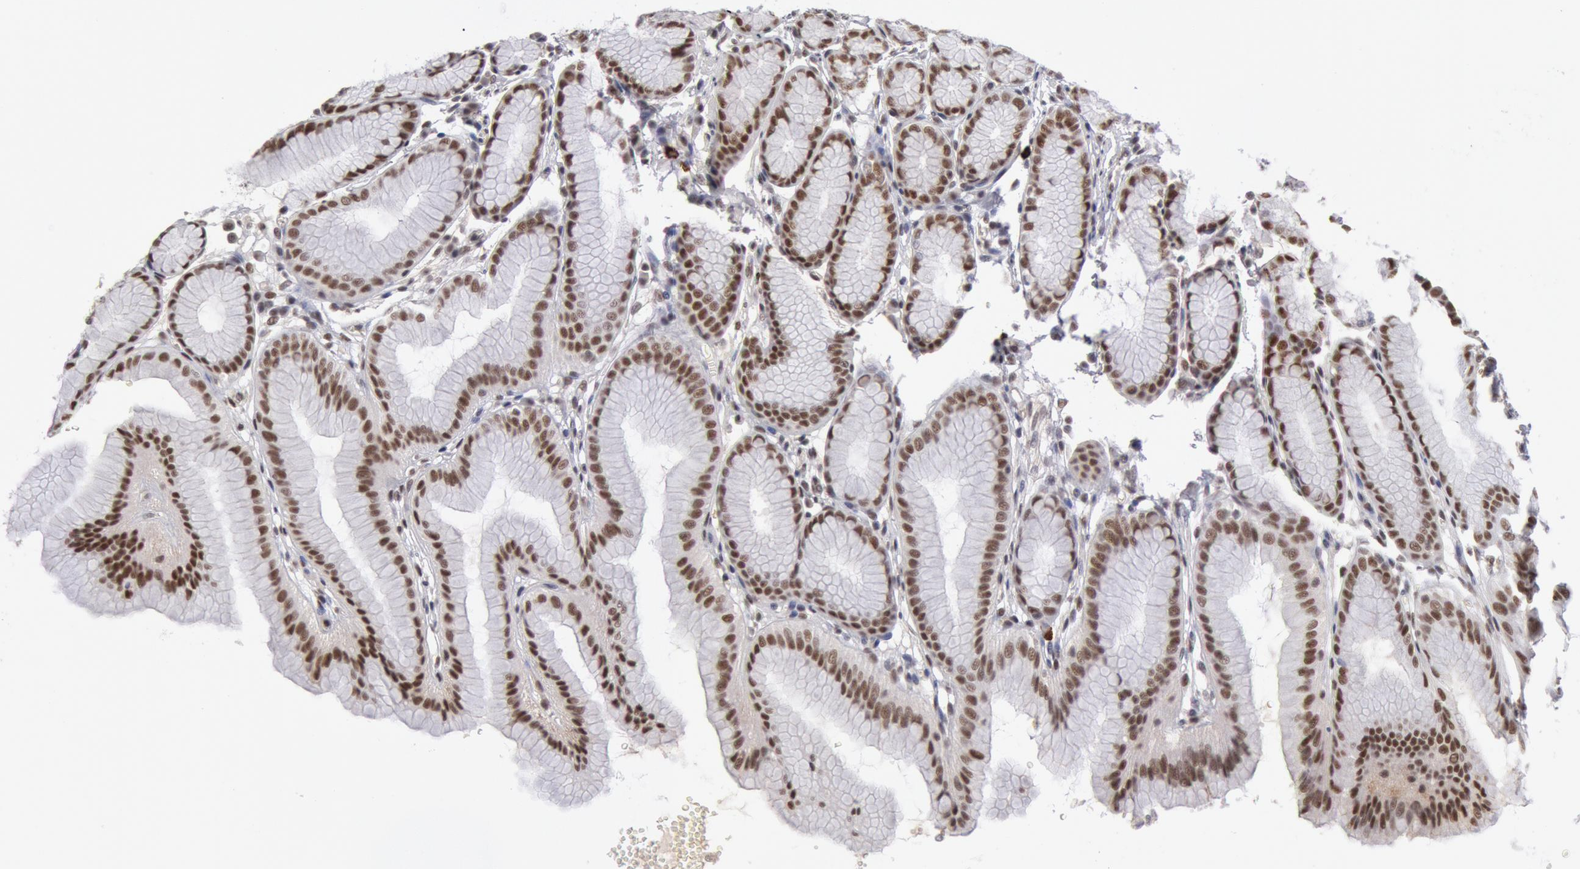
{"staining": {"intensity": "moderate", "quantity": ">75%", "location": "nuclear"}, "tissue": "stomach", "cell_type": "Glandular cells", "image_type": "normal", "snomed": [{"axis": "morphology", "description": "Normal tissue, NOS"}, {"axis": "topography", "description": "Stomach"}], "caption": "Protein expression analysis of benign stomach shows moderate nuclear staining in about >75% of glandular cells. Ihc stains the protein of interest in brown and the nuclei are stained blue.", "gene": "PPP4R3B", "patient": {"sex": "male", "age": 42}}